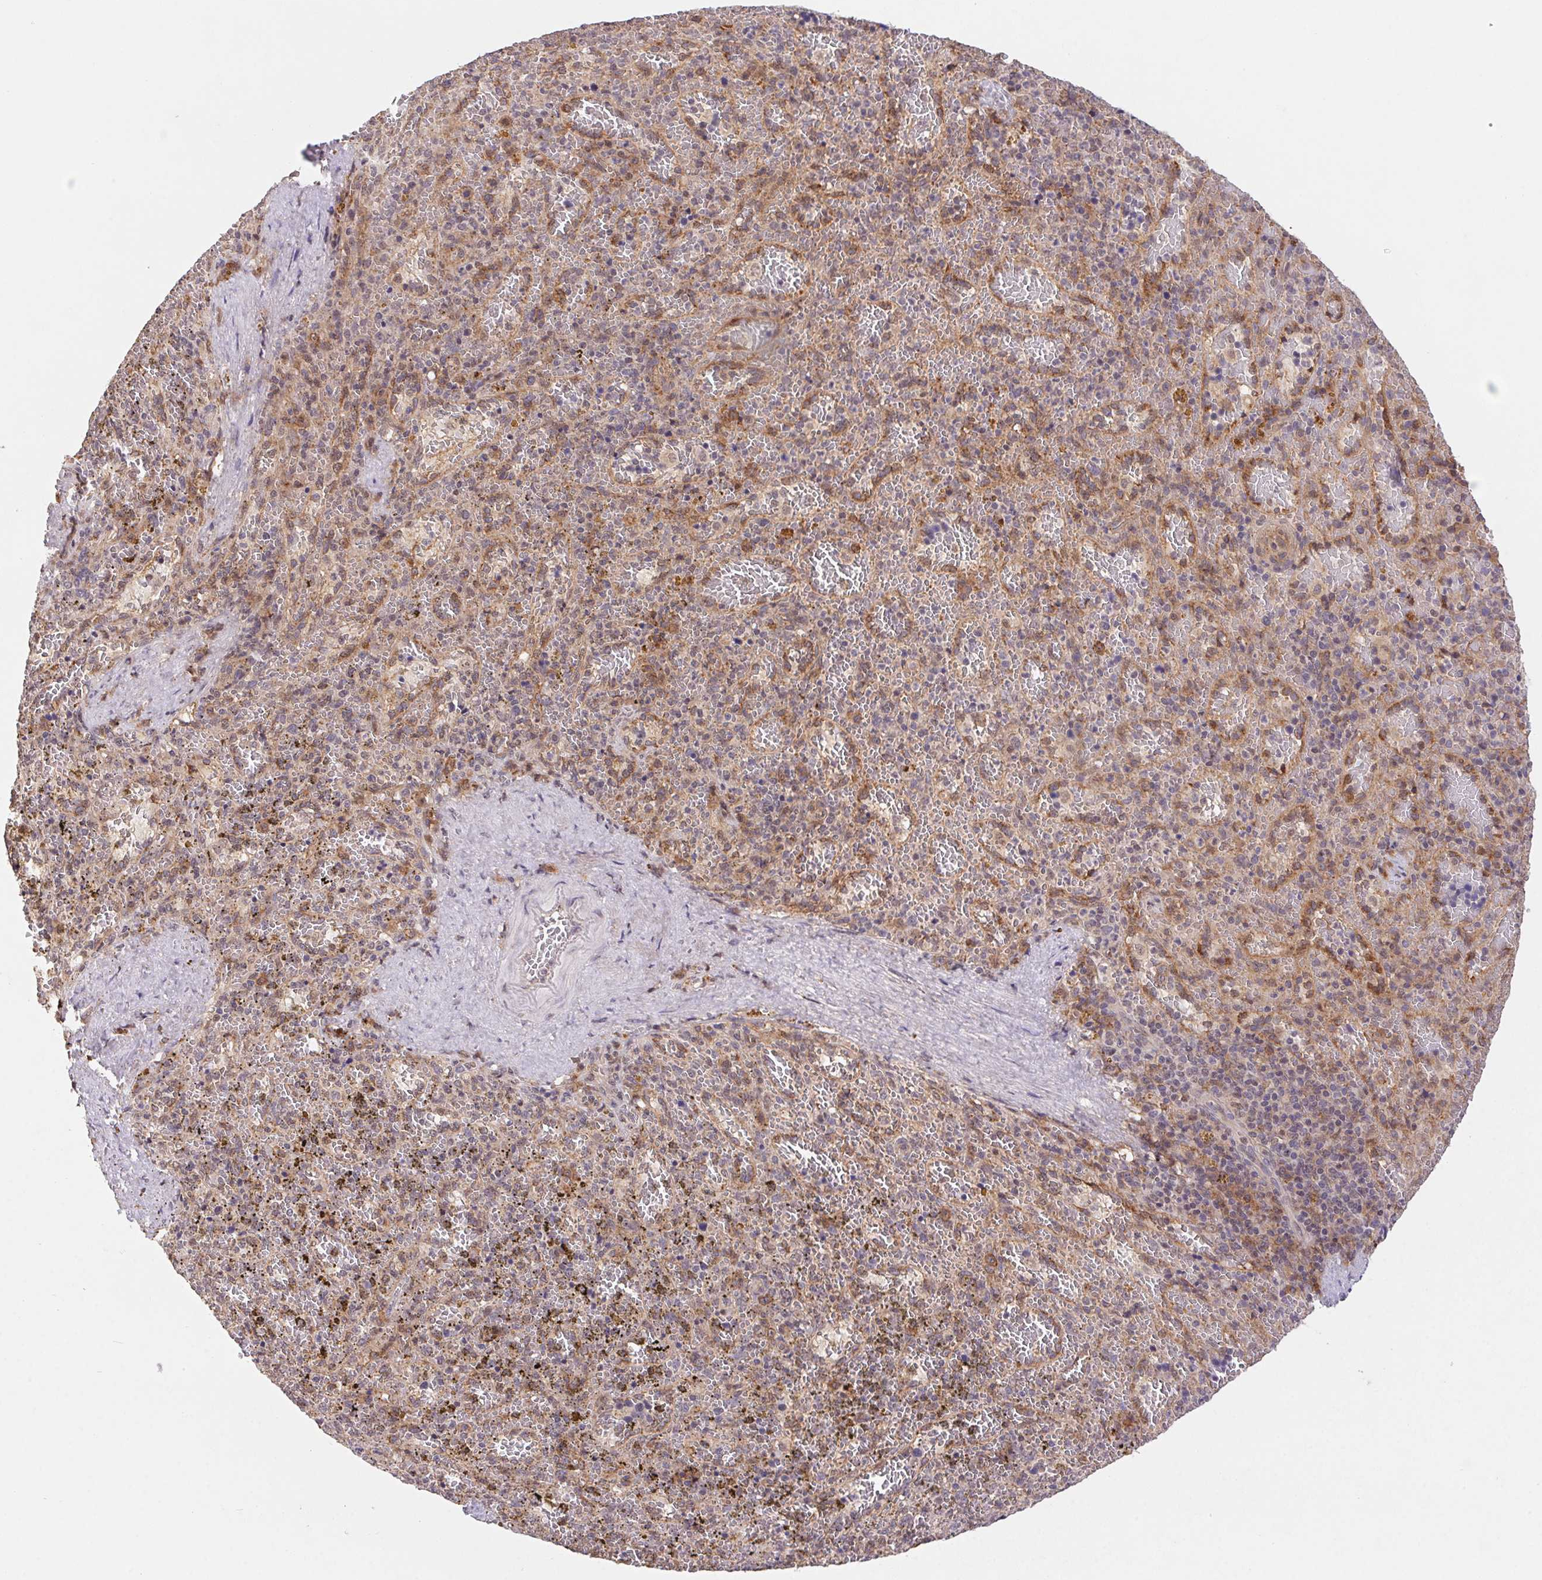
{"staining": {"intensity": "negative", "quantity": "none", "location": "none"}, "tissue": "spleen", "cell_type": "Cells in red pulp", "image_type": "normal", "snomed": [{"axis": "morphology", "description": "Normal tissue, NOS"}, {"axis": "topography", "description": "Spleen"}], "caption": "DAB immunohistochemical staining of benign spleen demonstrates no significant expression in cells in red pulp.", "gene": "SLC52A2", "patient": {"sex": "female", "age": 50}}